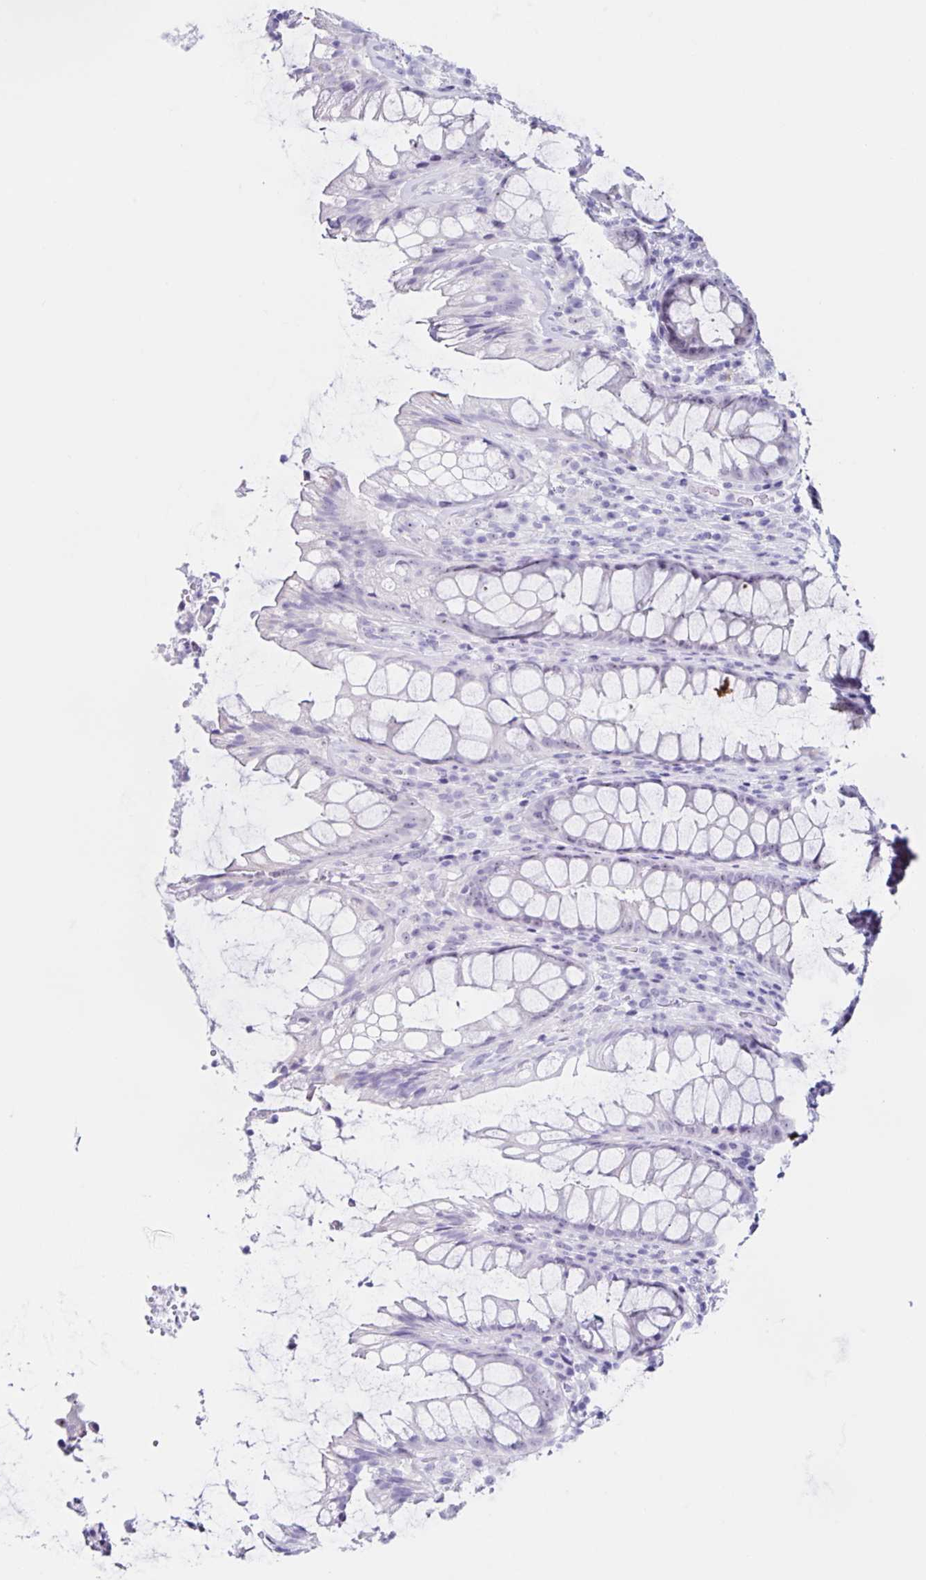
{"staining": {"intensity": "negative", "quantity": "none", "location": "none"}, "tissue": "rectum", "cell_type": "Glandular cells", "image_type": "normal", "snomed": [{"axis": "morphology", "description": "Normal tissue, NOS"}, {"axis": "topography", "description": "Rectum"}], "caption": "Image shows no protein expression in glandular cells of normal rectum.", "gene": "FAM170A", "patient": {"sex": "male", "age": 72}}